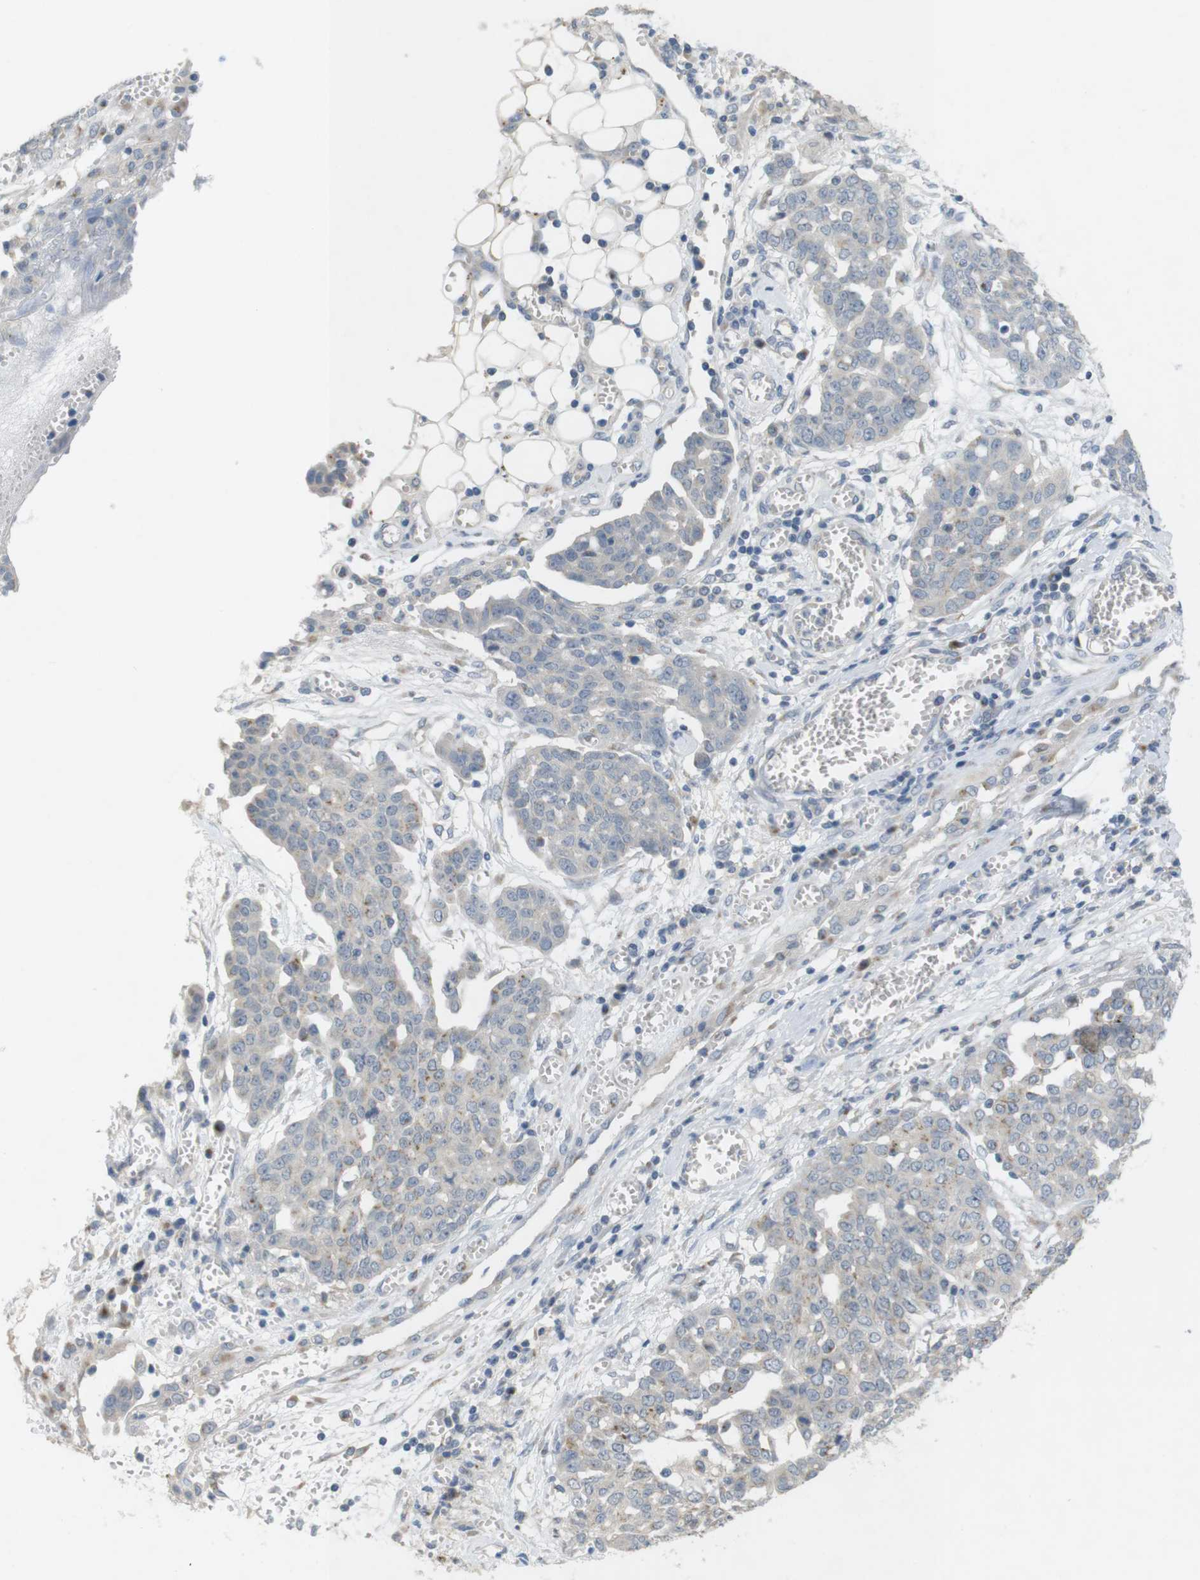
{"staining": {"intensity": "moderate", "quantity": "25%-75%", "location": "cytoplasmic/membranous"}, "tissue": "ovarian cancer", "cell_type": "Tumor cells", "image_type": "cancer", "snomed": [{"axis": "morphology", "description": "Cystadenocarcinoma, serous, NOS"}, {"axis": "topography", "description": "Soft tissue"}, {"axis": "topography", "description": "Ovary"}], "caption": "Serous cystadenocarcinoma (ovarian) tissue reveals moderate cytoplasmic/membranous expression in approximately 25%-75% of tumor cells, visualized by immunohistochemistry. (IHC, brightfield microscopy, high magnification).", "gene": "YIPF3", "patient": {"sex": "female", "age": 57}}